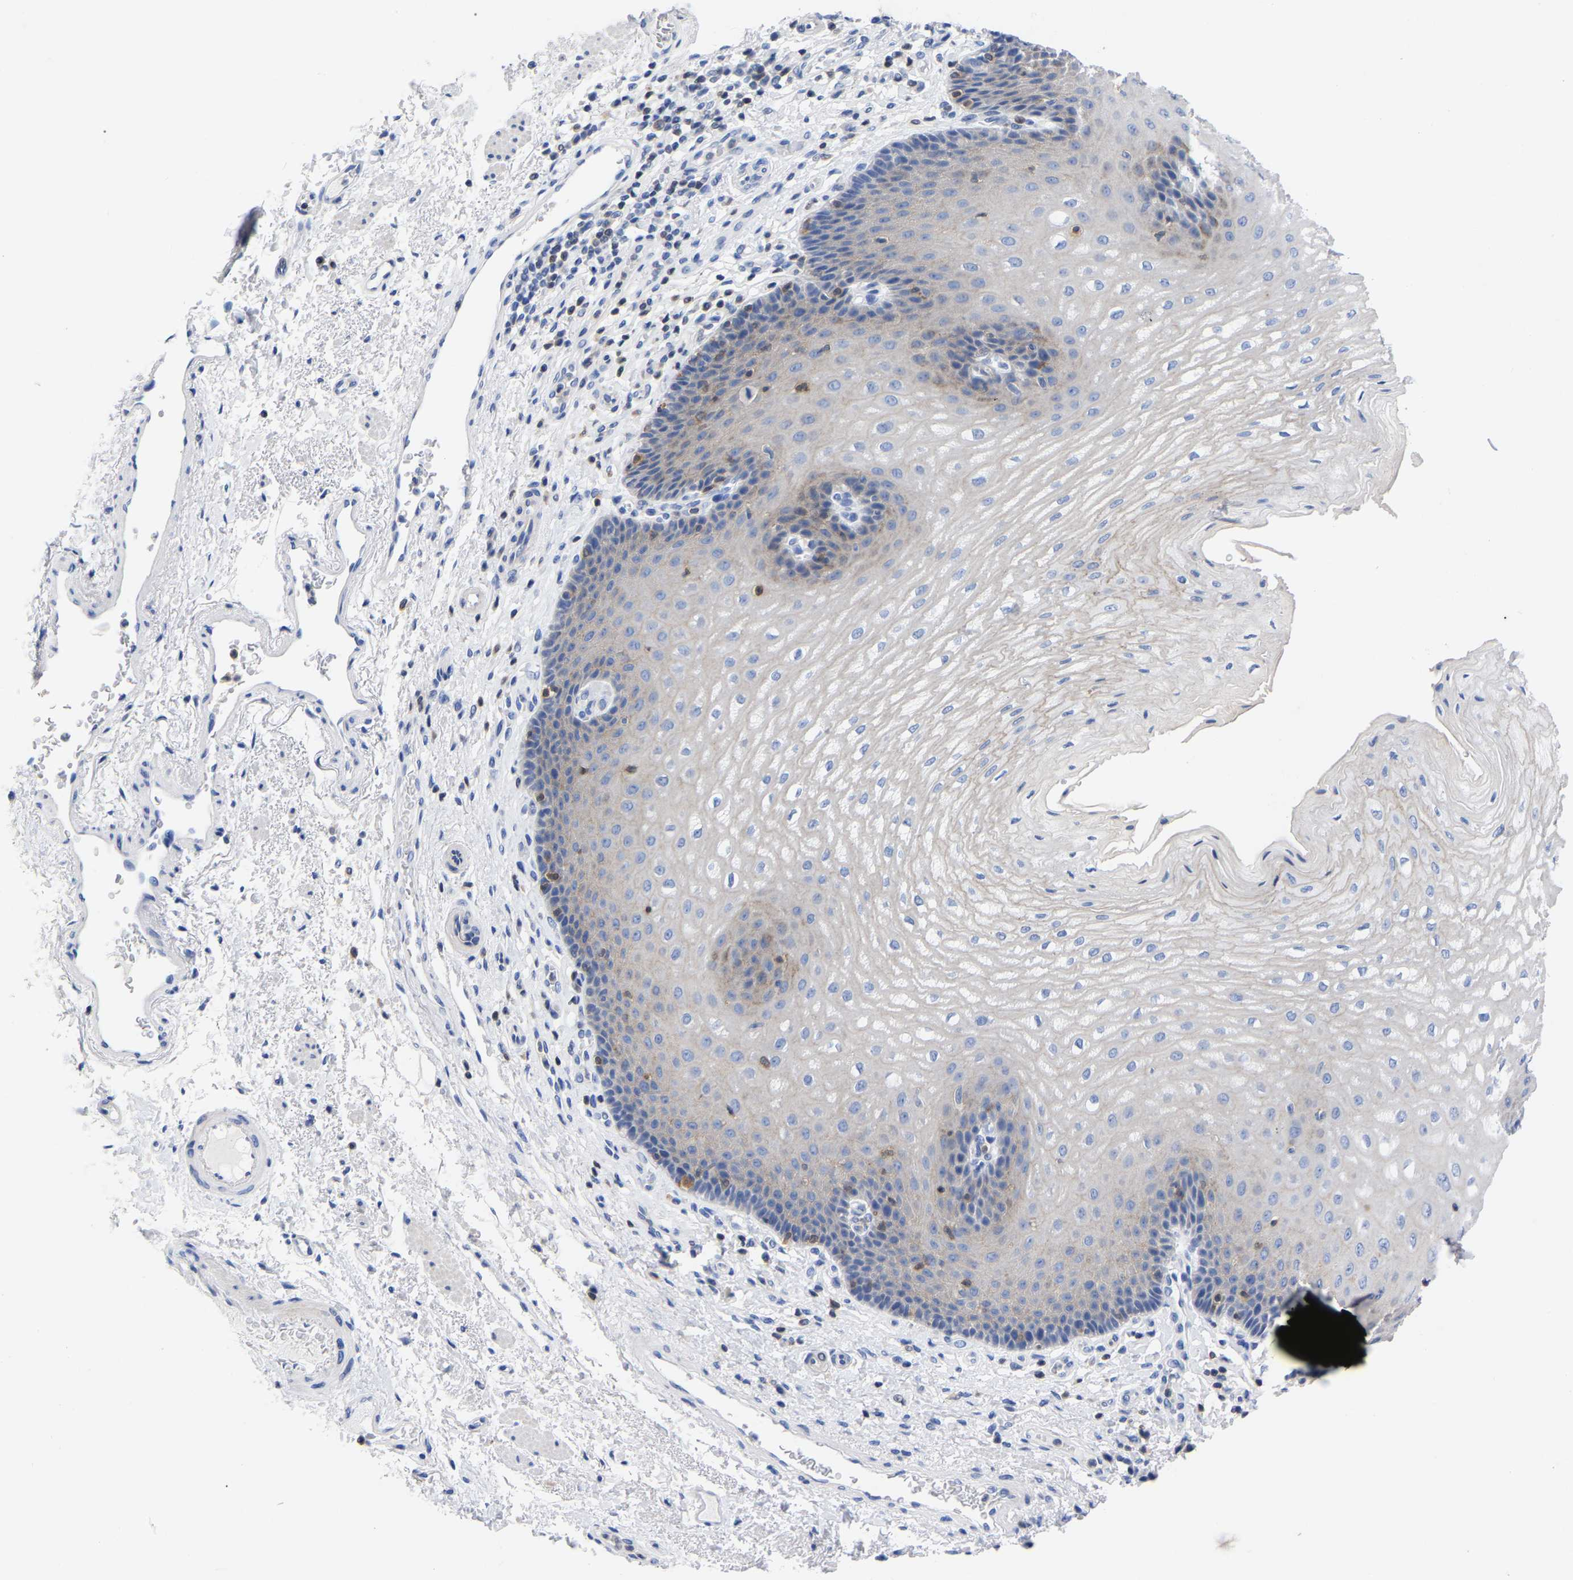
{"staining": {"intensity": "weak", "quantity": "<25%", "location": "cytoplasmic/membranous"}, "tissue": "esophagus", "cell_type": "Squamous epithelial cells", "image_type": "normal", "snomed": [{"axis": "morphology", "description": "Normal tissue, NOS"}, {"axis": "topography", "description": "Esophagus"}], "caption": "Micrograph shows no significant protein staining in squamous epithelial cells of benign esophagus.", "gene": "PTPN7", "patient": {"sex": "male", "age": 54}}